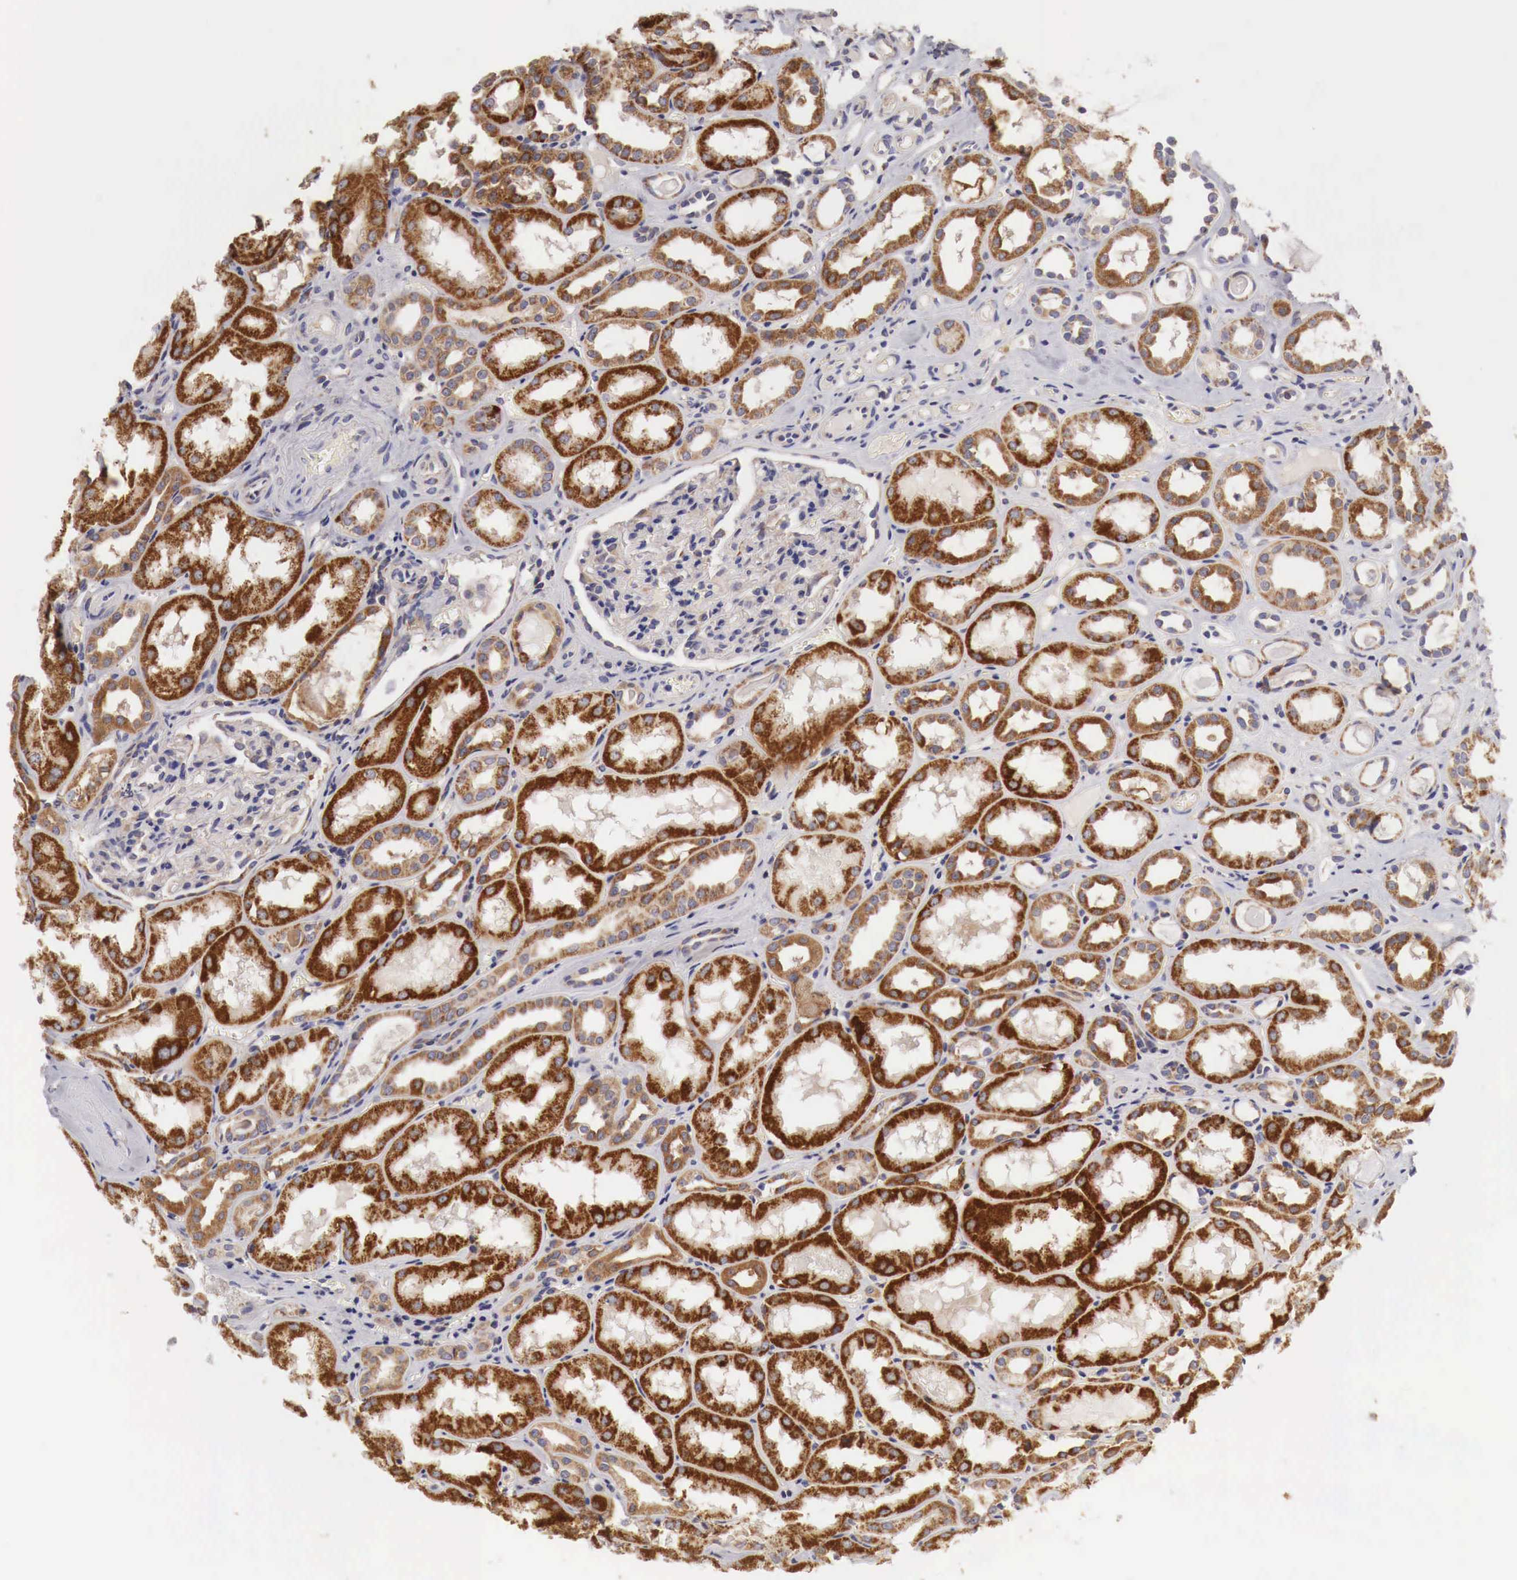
{"staining": {"intensity": "negative", "quantity": "none", "location": "none"}, "tissue": "kidney", "cell_type": "Cells in glomeruli", "image_type": "normal", "snomed": [{"axis": "morphology", "description": "Normal tissue, NOS"}, {"axis": "topography", "description": "Kidney"}], "caption": "Immunohistochemistry (IHC) image of benign kidney: kidney stained with DAB shows no significant protein expression in cells in glomeruli. (DAB immunohistochemistry (IHC) visualized using brightfield microscopy, high magnification).", "gene": "XPNPEP3", "patient": {"sex": "male", "age": 61}}